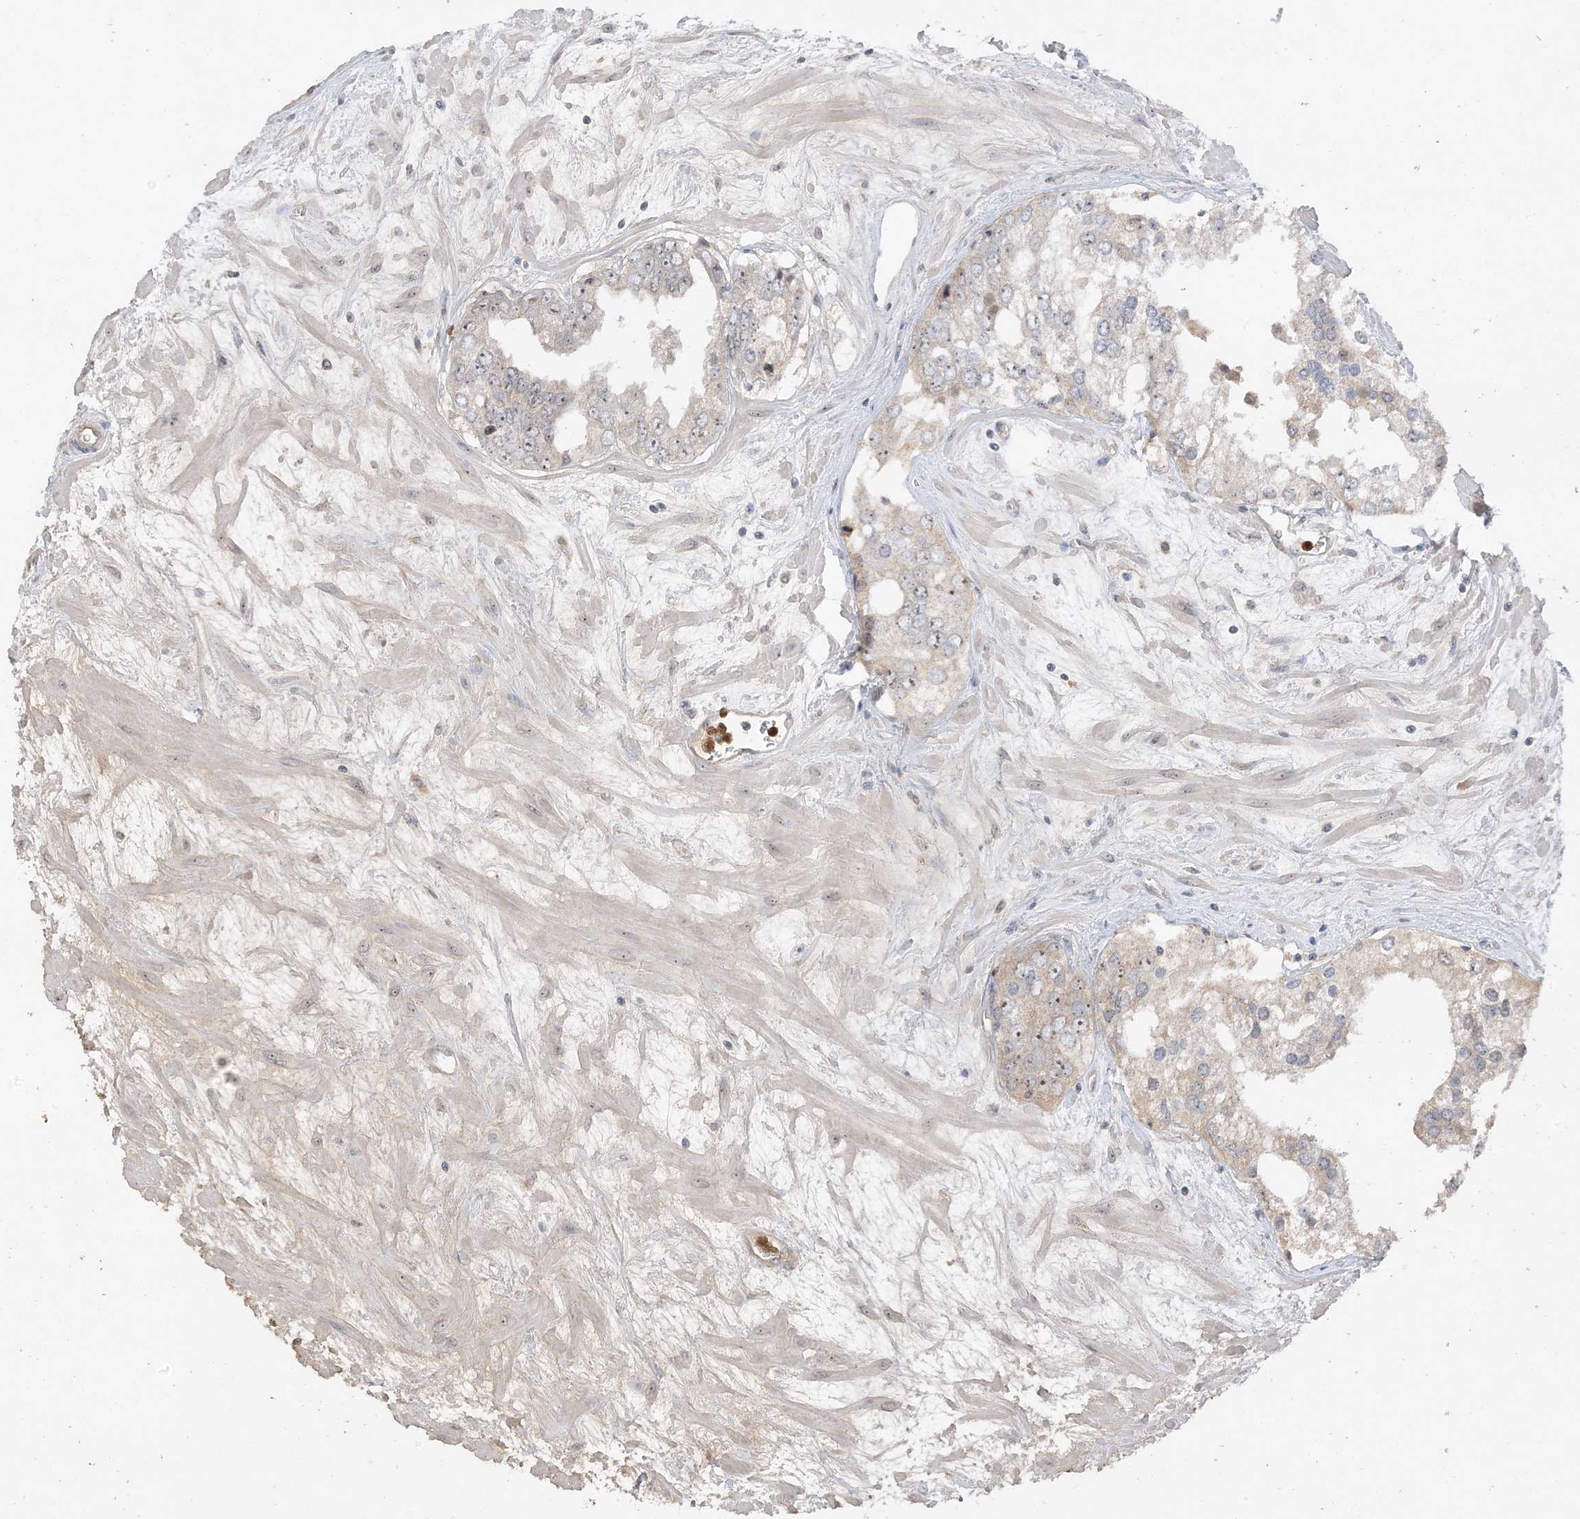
{"staining": {"intensity": "weak", "quantity": "<25%", "location": "nuclear"}, "tissue": "prostate cancer", "cell_type": "Tumor cells", "image_type": "cancer", "snomed": [{"axis": "morphology", "description": "Adenocarcinoma, High grade"}, {"axis": "topography", "description": "Prostate"}], "caption": "The immunohistochemistry image has no significant expression in tumor cells of prostate cancer tissue.", "gene": "DDX18", "patient": {"sex": "male", "age": 66}}